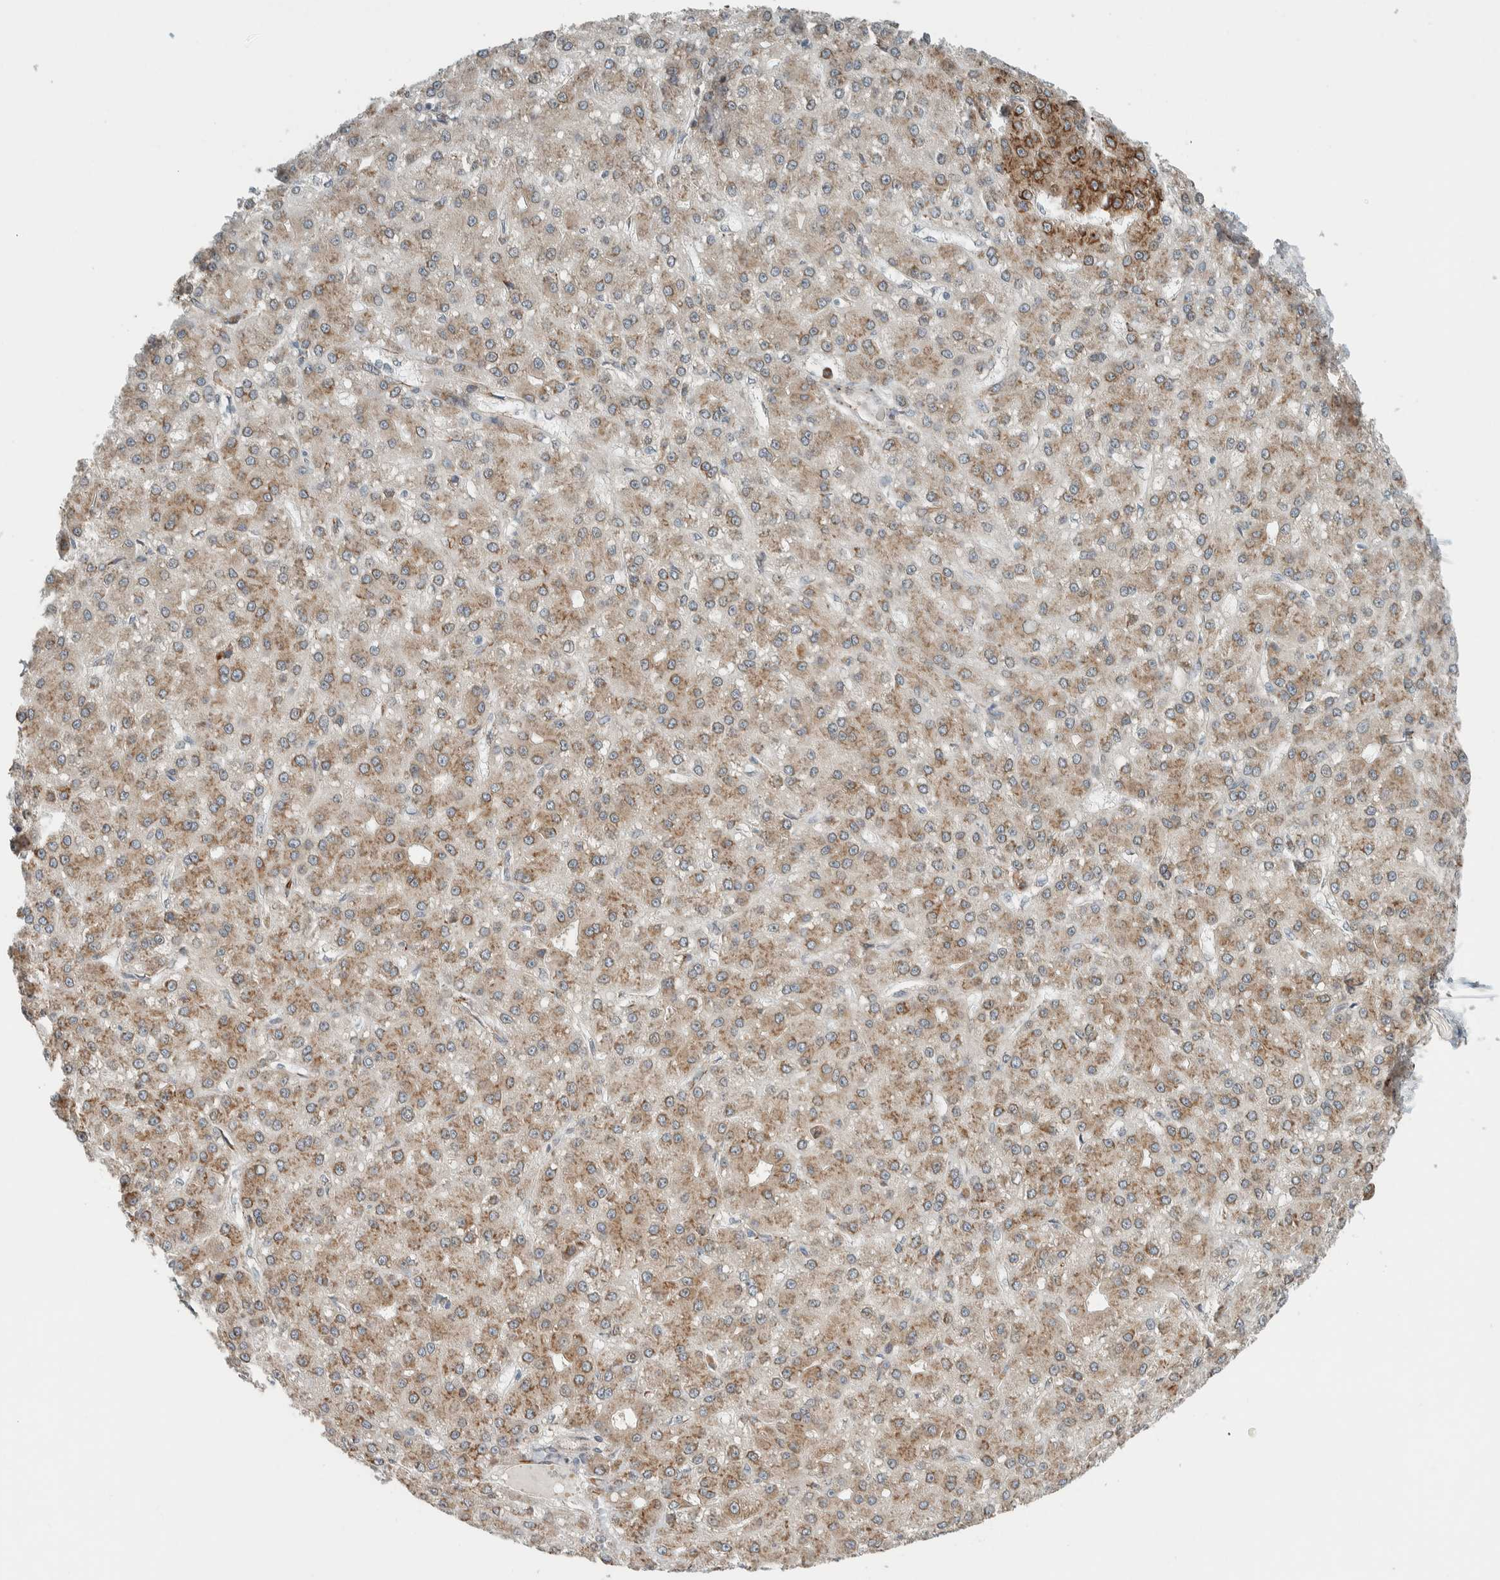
{"staining": {"intensity": "moderate", "quantity": ">75%", "location": "cytoplasmic/membranous"}, "tissue": "liver cancer", "cell_type": "Tumor cells", "image_type": "cancer", "snomed": [{"axis": "morphology", "description": "Carcinoma, Hepatocellular, NOS"}, {"axis": "topography", "description": "Liver"}], "caption": "A photomicrograph of liver cancer (hepatocellular carcinoma) stained for a protein reveals moderate cytoplasmic/membranous brown staining in tumor cells.", "gene": "CTBP2", "patient": {"sex": "male", "age": 67}}